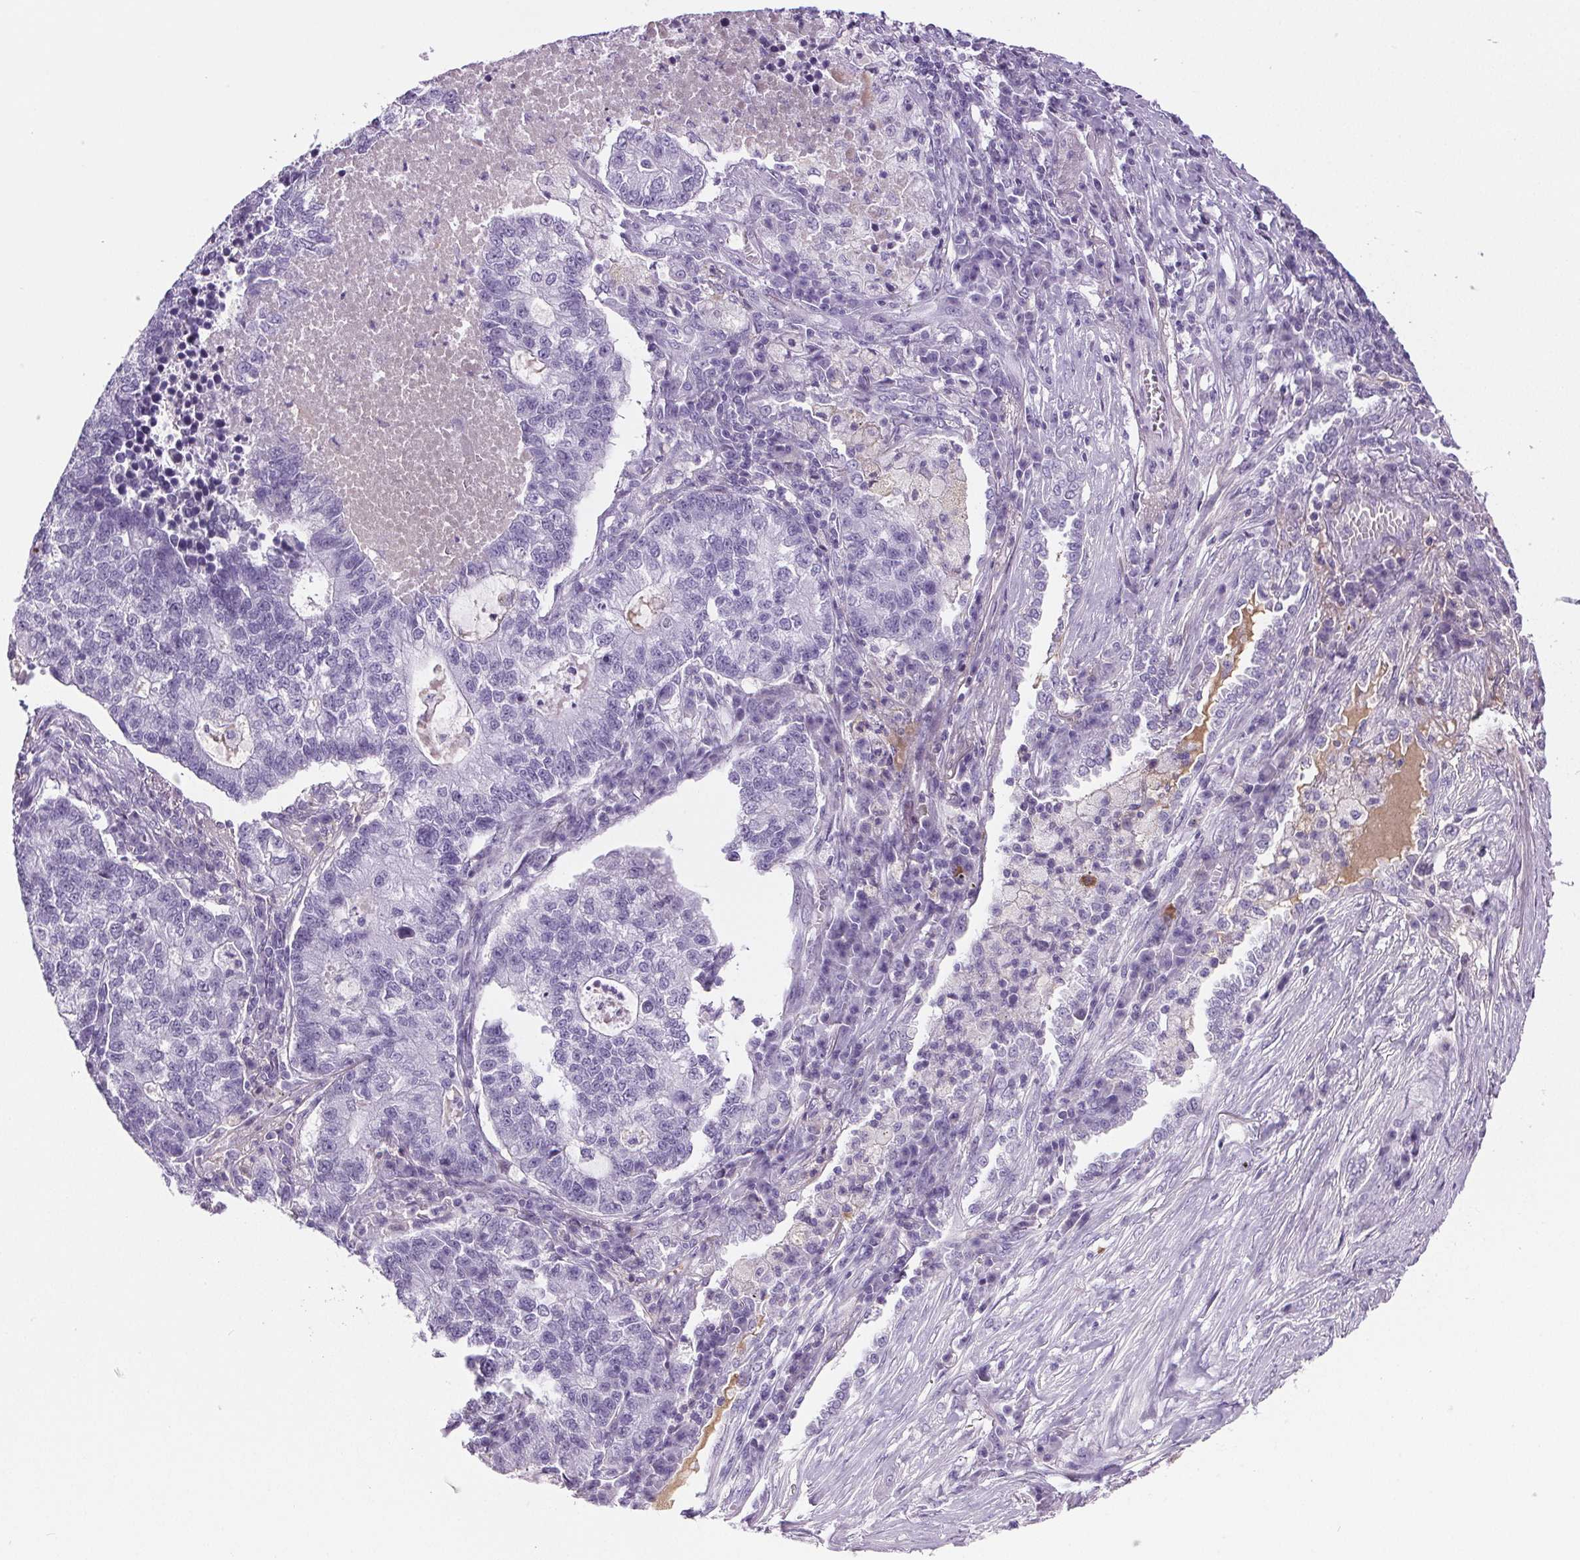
{"staining": {"intensity": "negative", "quantity": "none", "location": "none"}, "tissue": "lung cancer", "cell_type": "Tumor cells", "image_type": "cancer", "snomed": [{"axis": "morphology", "description": "Adenocarcinoma, NOS"}, {"axis": "topography", "description": "Lung"}], "caption": "This is an IHC histopathology image of human lung adenocarcinoma. There is no positivity in tumor cells.", "gene": "CD5L", "patient": {"sex": "male", "age": 57}}